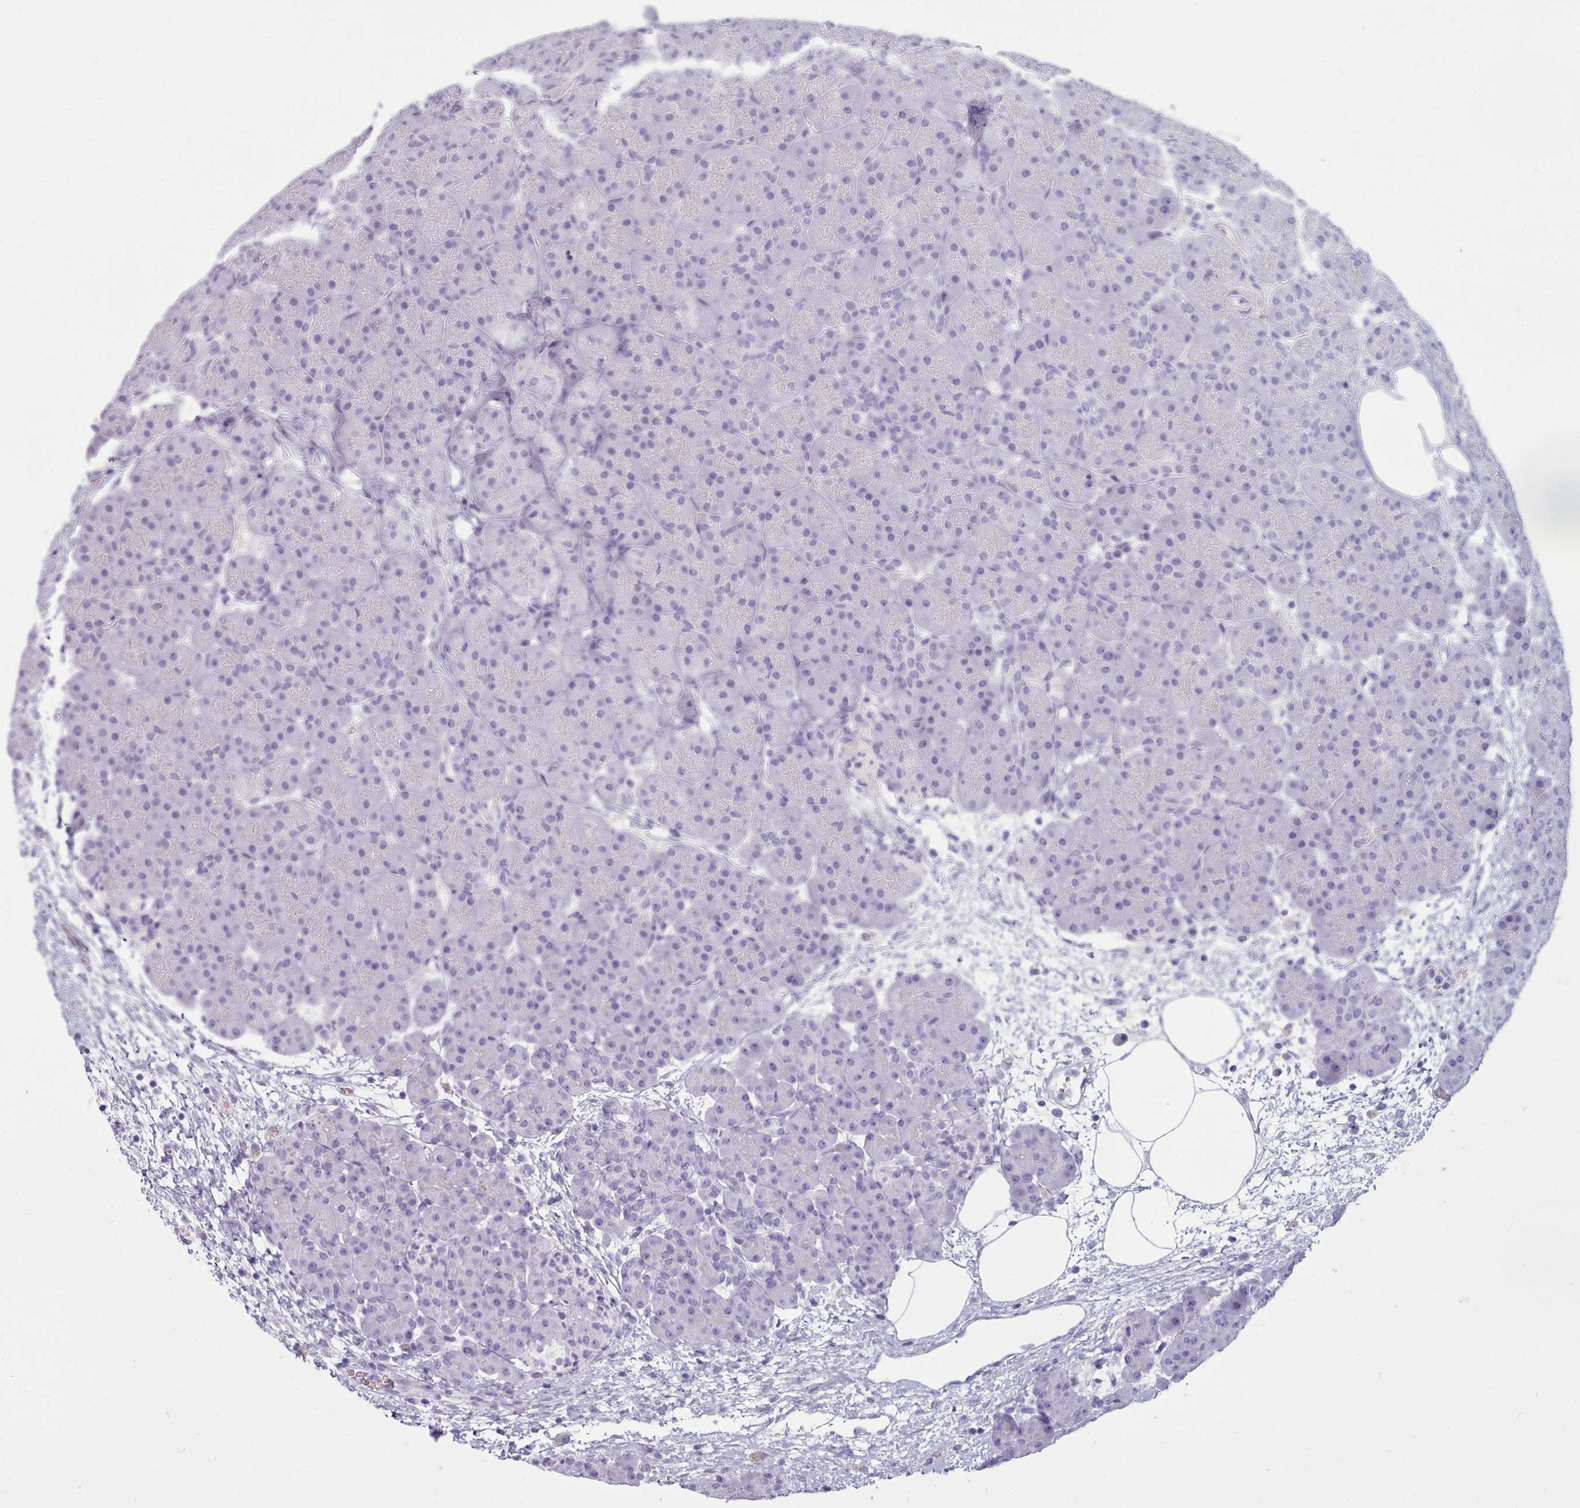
{"staining": {"intensity": "negative", "quantity": "none", "location": "none"}, "tissue": "pancreas", "cell_type": "Exocrine glandular cells", "image_type": "normal", "snomed": [{"axis": "morphology", "description": "Normal tissue, NOS"}, {"axis": "topography", "description": "Pancreas"}], "caption": "Immunohistochemistry (IHC) of unremarkable human pancreas displays no staining in exocrine glandular cells. (IHC, brightfield microscopy, high magnification).", "gene": "ZNF43", "patient": {"sex": "male", "age": 66}}